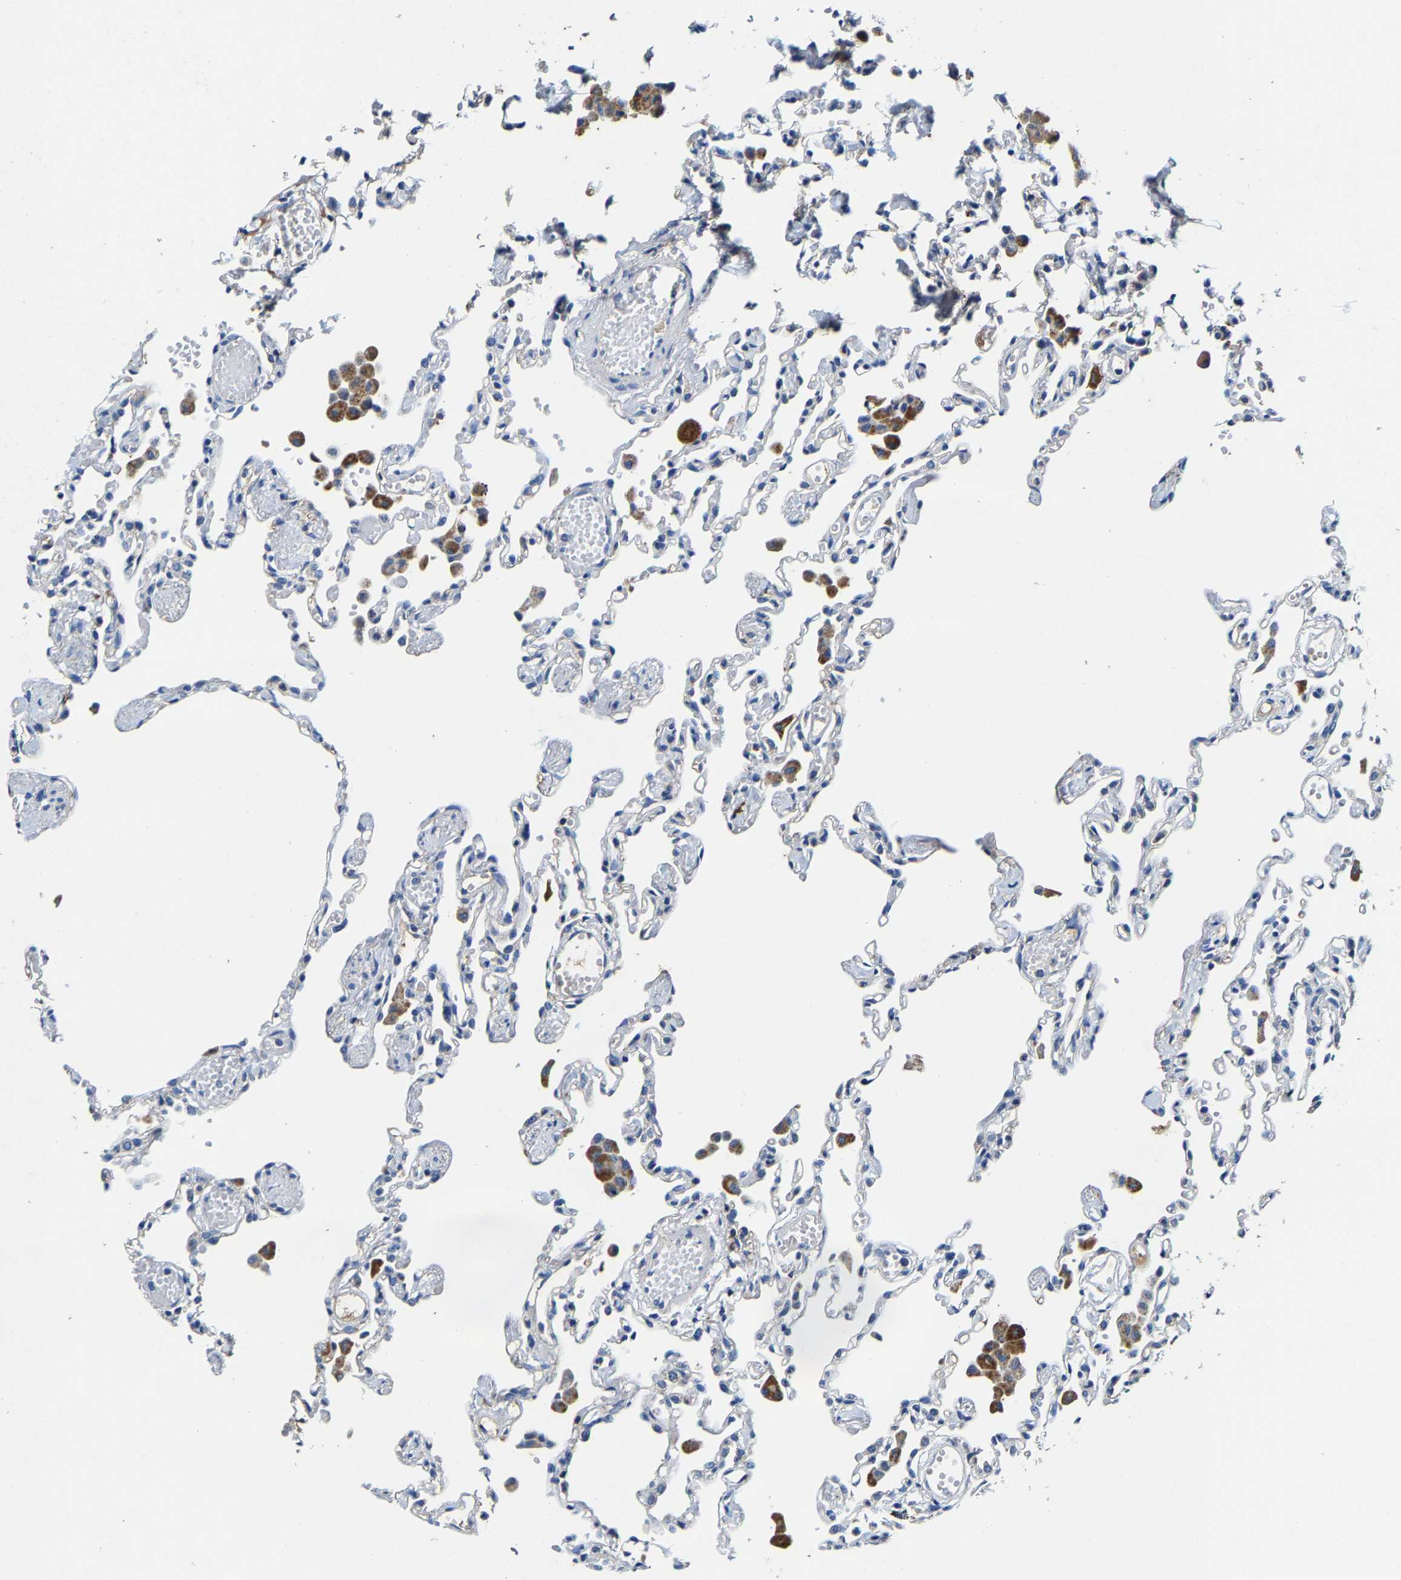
{"staining": {"intensity": "negative", "quantity": "none", "location": "none"}, "tissue": "lung", "cell_type": "Alveolar cells", "image_type": "normal", "snomed": [{"axis": "morphology", "description": "Normal tissue, NOS"}, {"axis": "topography", "description": "Bronchus"}, {"axis": "topography", "description": "Lung"}], "caption": "The micrograph displays no significant staining in alveolar cells of lung.", "gene": "SLC25A25", "patient": {"sex": "female", "age": 49}}